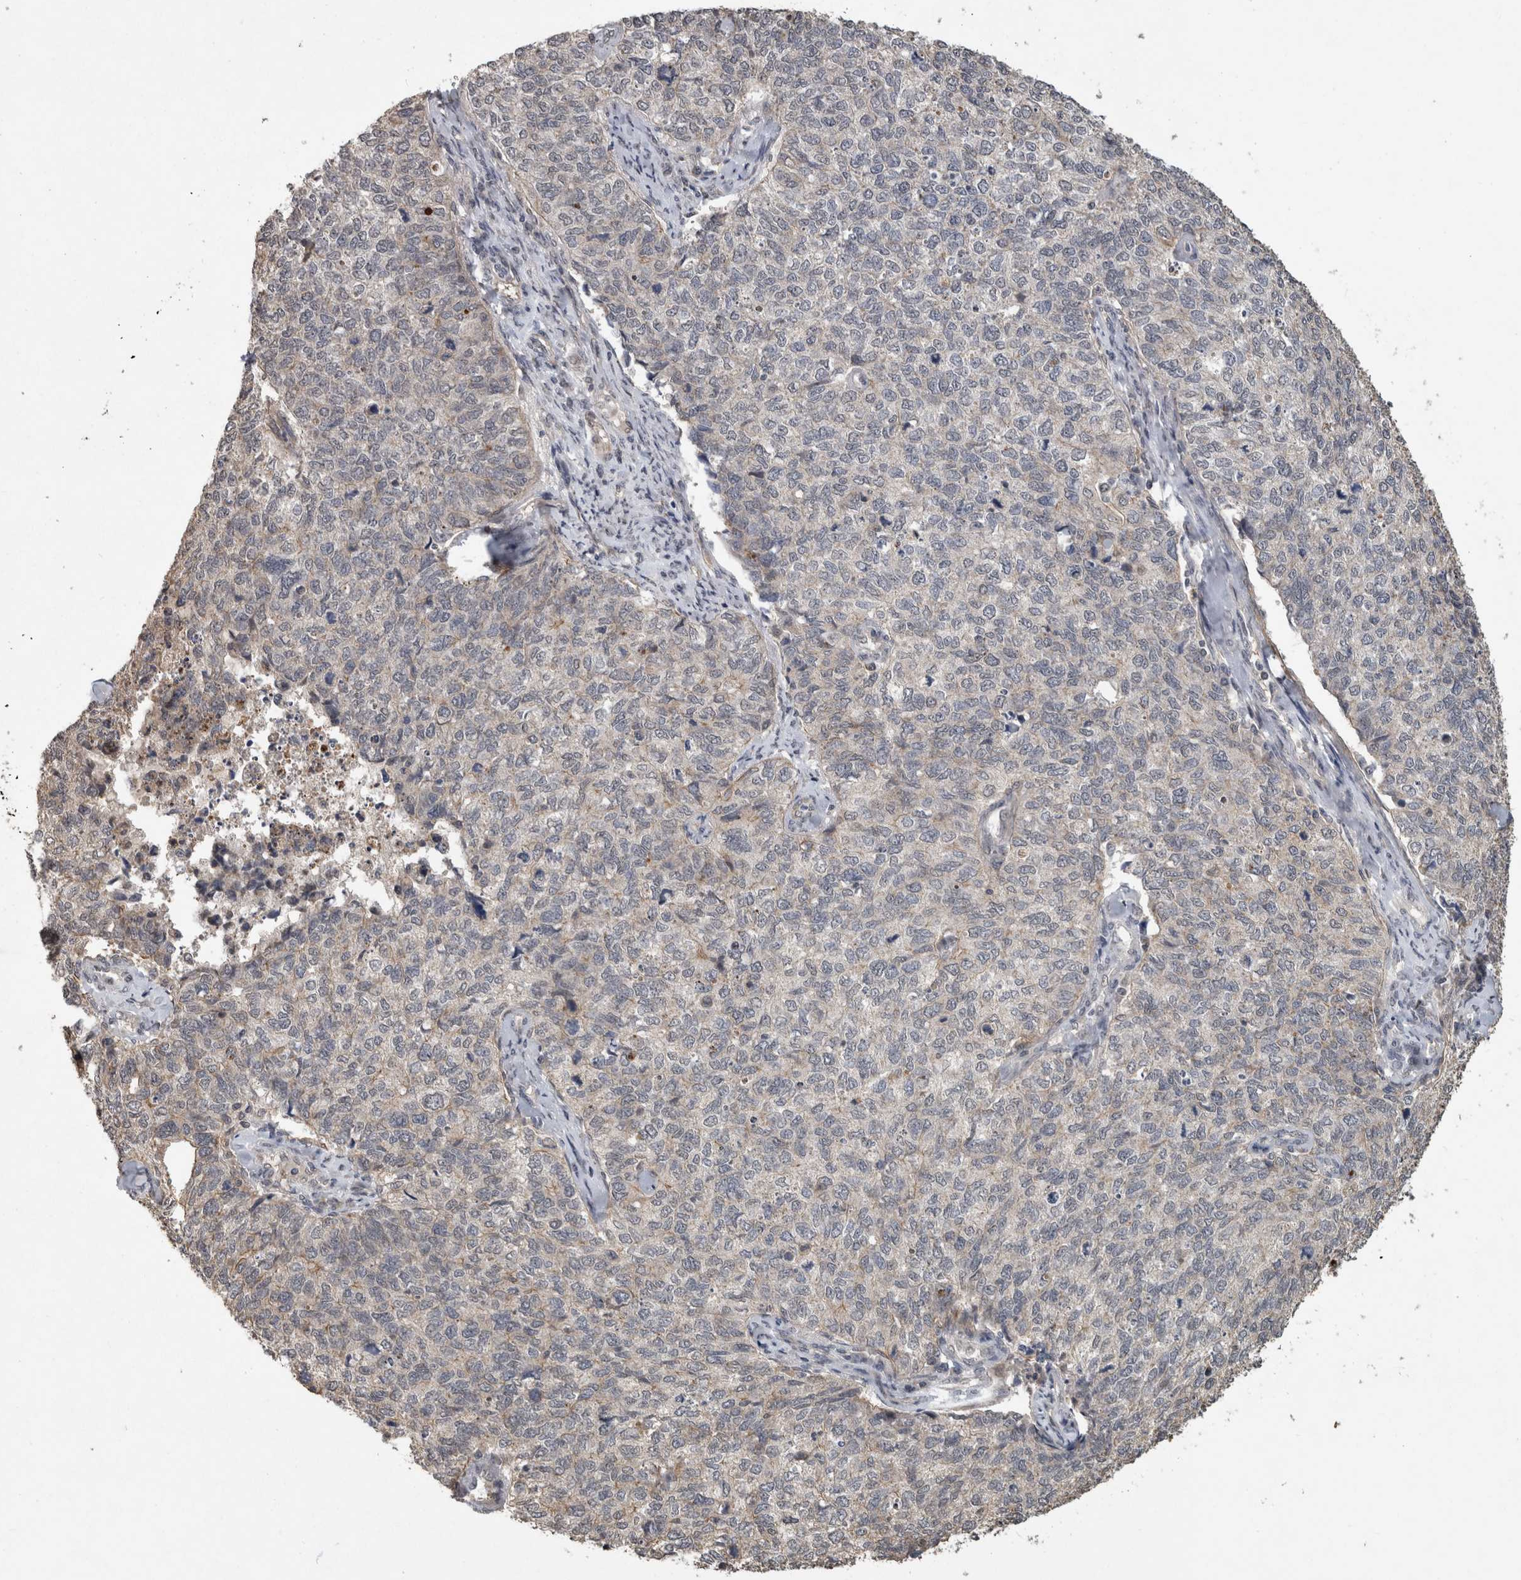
{"staining": {"intensity": "negative", "quantity": "none", "location": "none"}, "tissue": "cervical cancer", "cell_type": "Tumor cells", "image_type": "cancer", "snomed": [{"axis": "morphology", "description": "Squamous cell carcinoma, NOS"}, {"axis": "topography", "description": "Cervix"}], "caption": "A high-resolution histopathology image shows IHC staining of cervical cancer (squamous cell carcinoma), which exhibits no significant staining in tumor cells.", "gene": "RHPN1", "patient": {"sex": "female", "age": 63}}